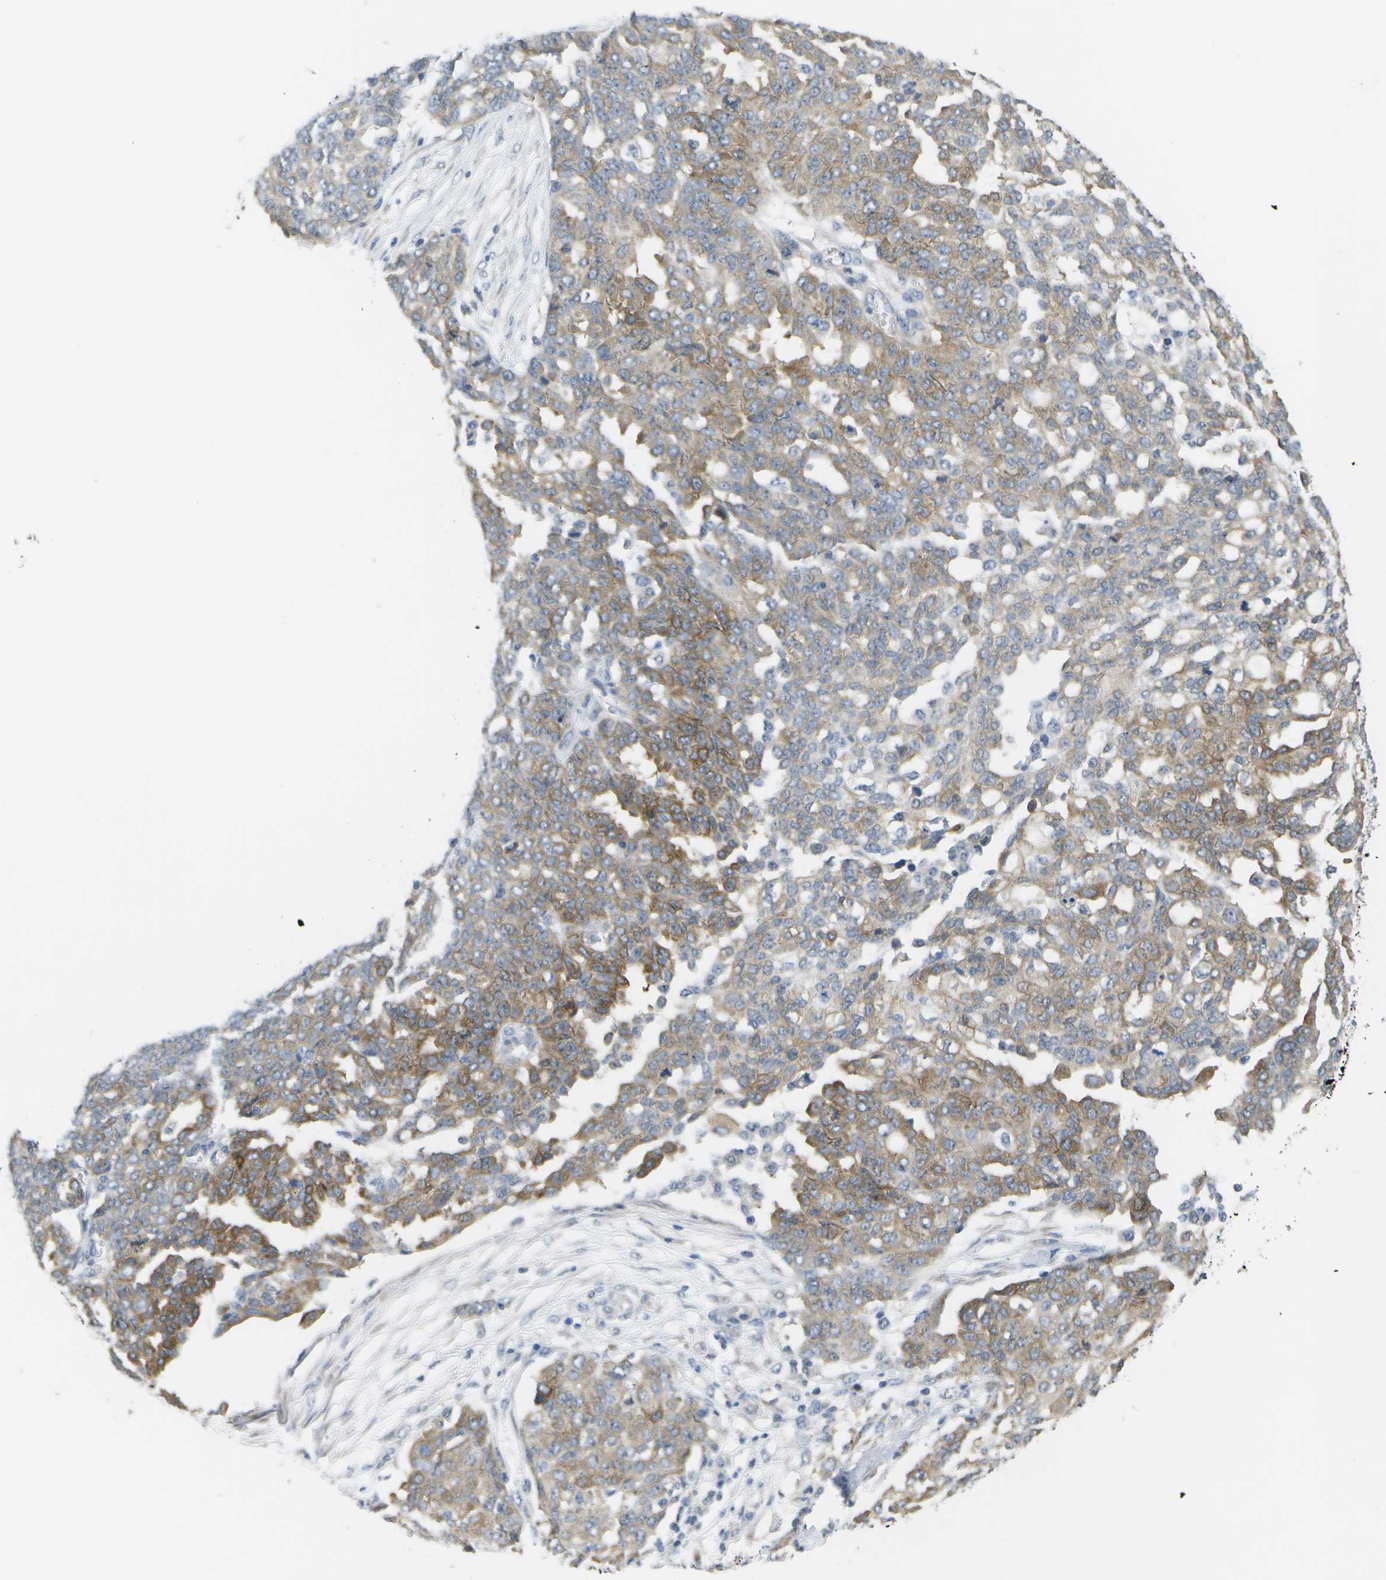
{"staining": {"intensity": "weak", "quantity": ">75%", "location": "cytoplasmic/membranous"}, "tissue": "ovarian cancer", "cell_type": "Tumor cells", "image_type": "cancer", "snomed": [{"axis": "morphology", "description": "Cystadenocarcinoma, serous, NOS"}, {"axis": "topography", "description": "Soft tissue"}, {"axis": "topography", "description": "Ovary"}], "caption": "Human serous cystadenocarcinoma (ovarian) stained with a protein marker demonstrates weak staining in tumor cells.", "gene": "MARCHF8", "patient": {"sex": "female", "age": 57}}